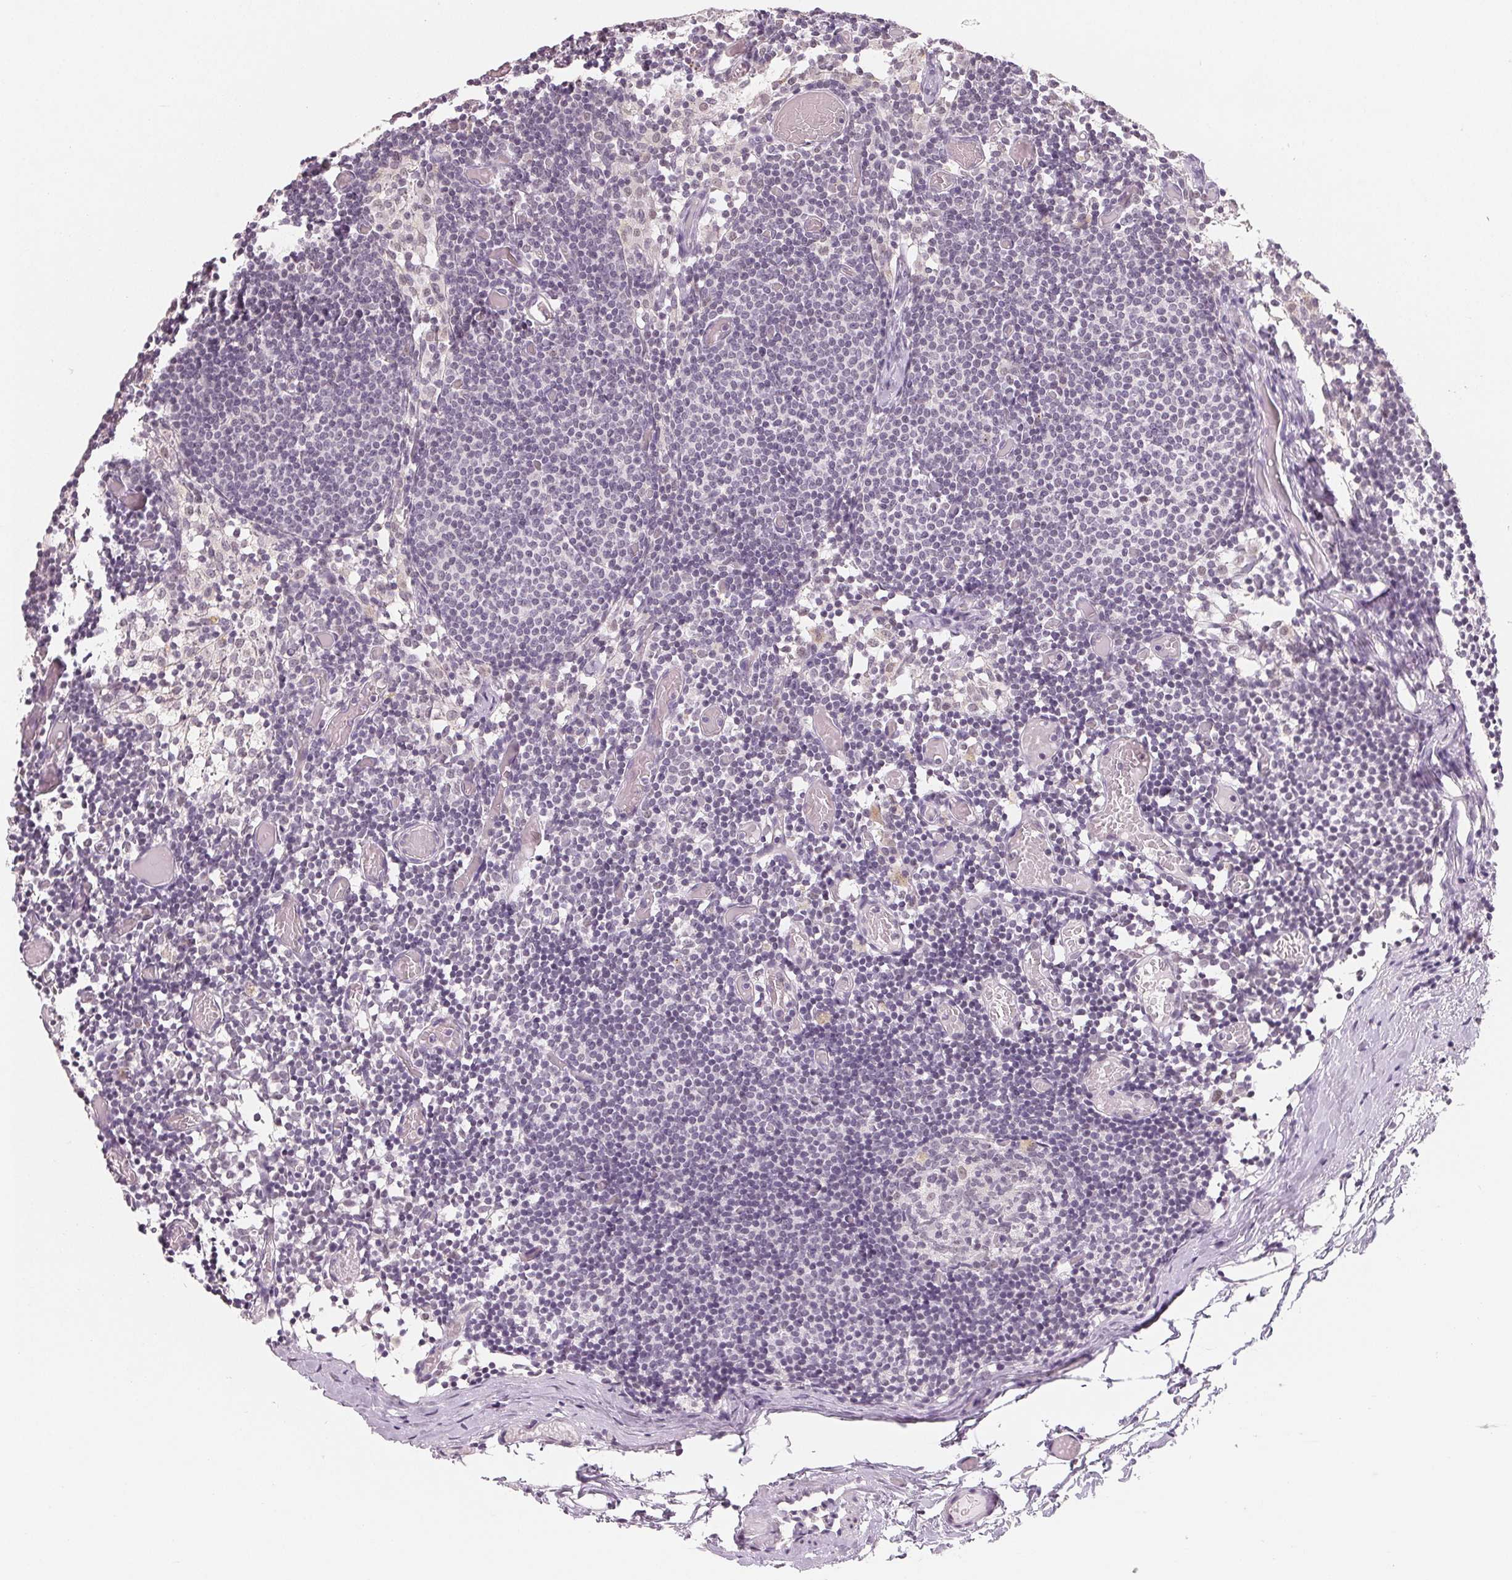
{"staining": {"intensity": "negative", "quantity": "none", "location": "none"}, "tissue": "lymph node", "cell_type": "Germinal center cells", "image_type": "normal", "snomed": [{"axis": "morphology", "description": "Normal tissue, NOS"}, {"axis": "topography", "description": "Lymph node"}], "caption": "Immunohistochemistry (IHC) of normal human lymph node exhibits no expression in germinal center cells. The staining is performed using DAB brown chromogen with nuclei counter-stained in using hematoxylin.", "gene": "NXF3", "patient": {"sex": "female", "age": 41}}